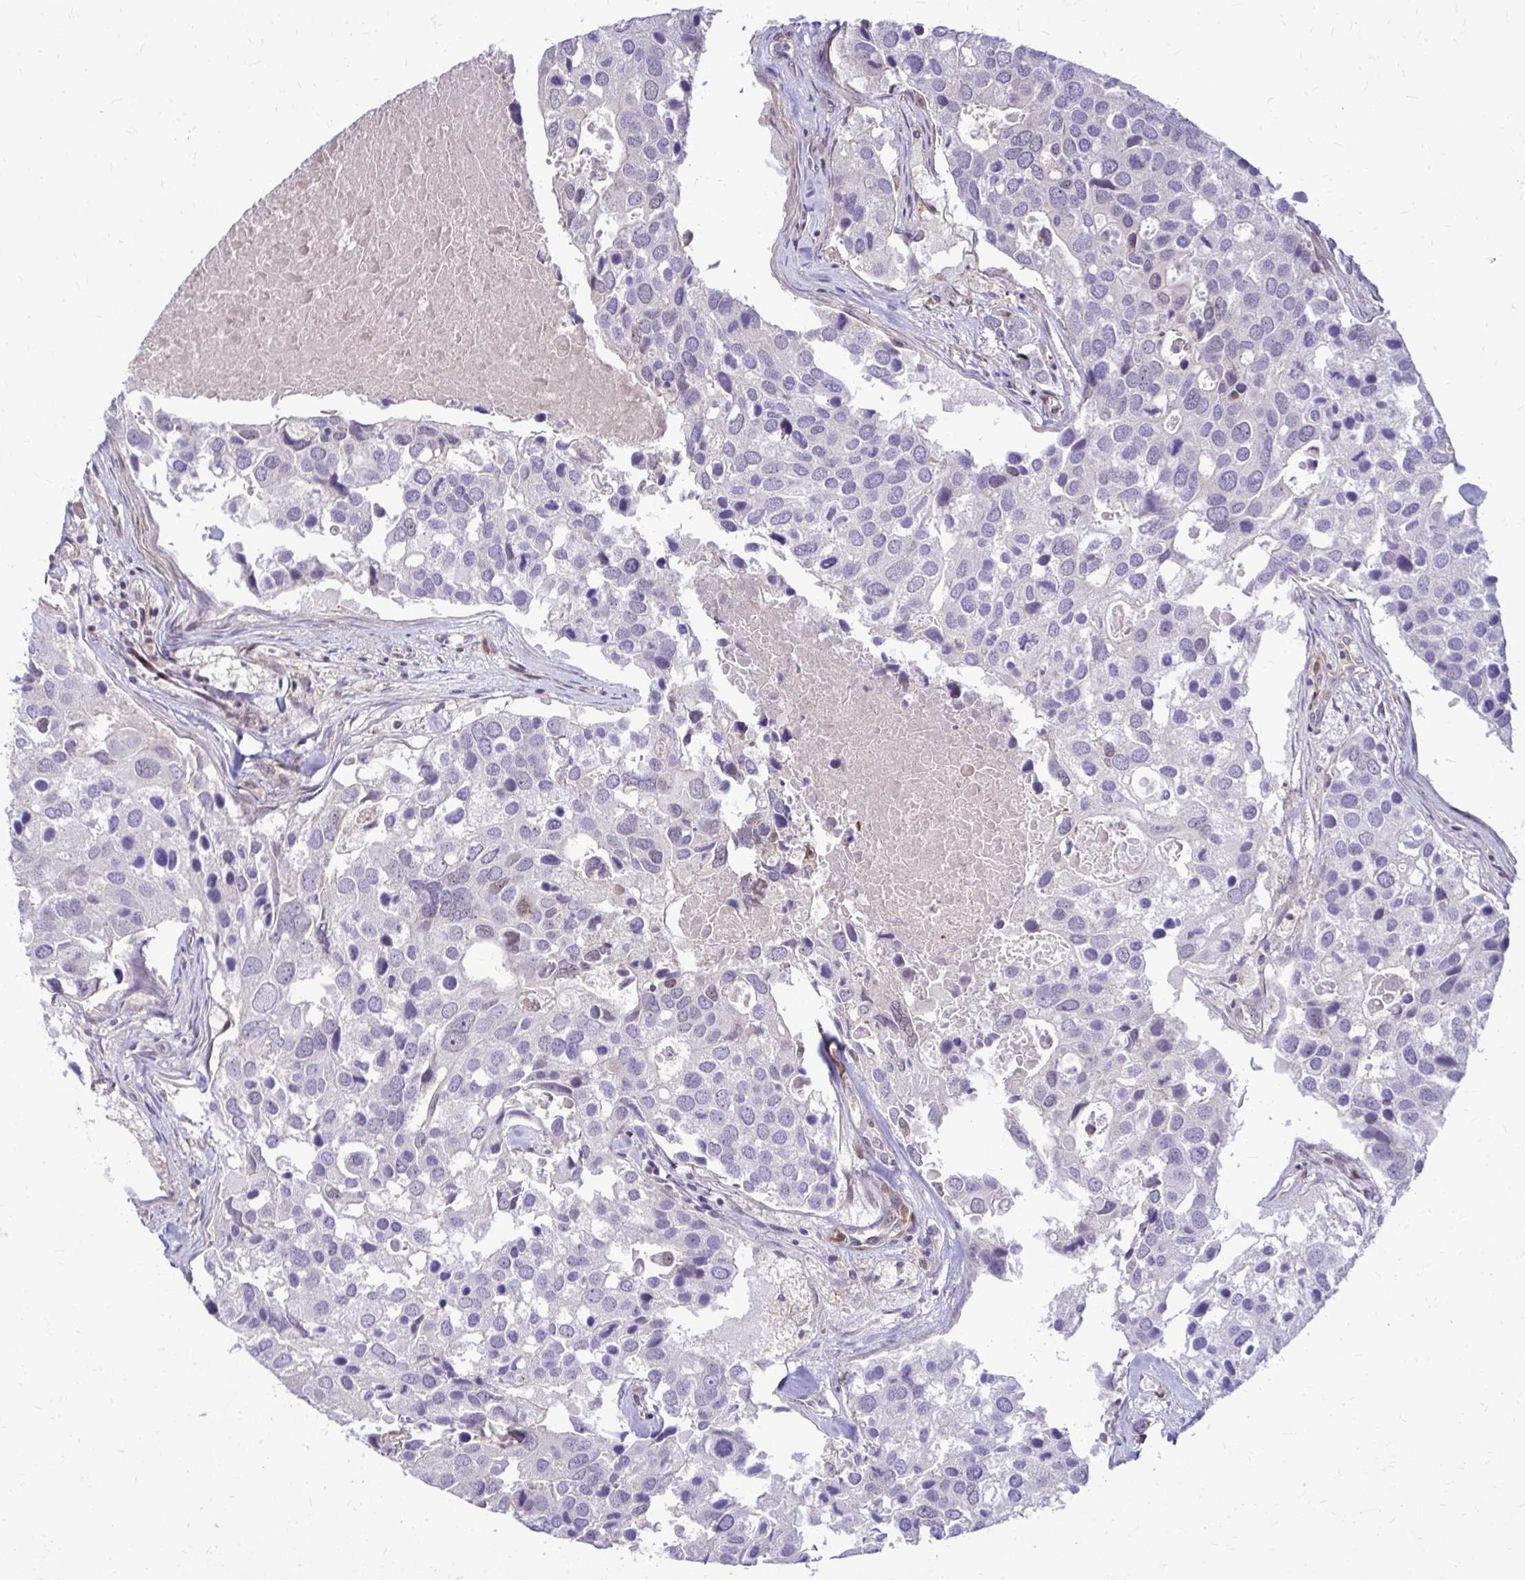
{"staining": {"intensity": "negative", "quantity": "none", "location": "none"}, "tissue": "breast cancer", "cell_type": "Tumor cells", "image_type": "cancer", "snomed": [{"axis": "morphology", "description": "Duct carcinoma"}, {"axis": "topography", "description": "Breast"}], "caption": "Immunohistochemistry histopathology image of neoplastic tissue: breast cancer stained with DAB exhibits no significant protein staining in tumor cells.", "gene": "TRIP6", "patient": {"sex": "female", "age": 83}}